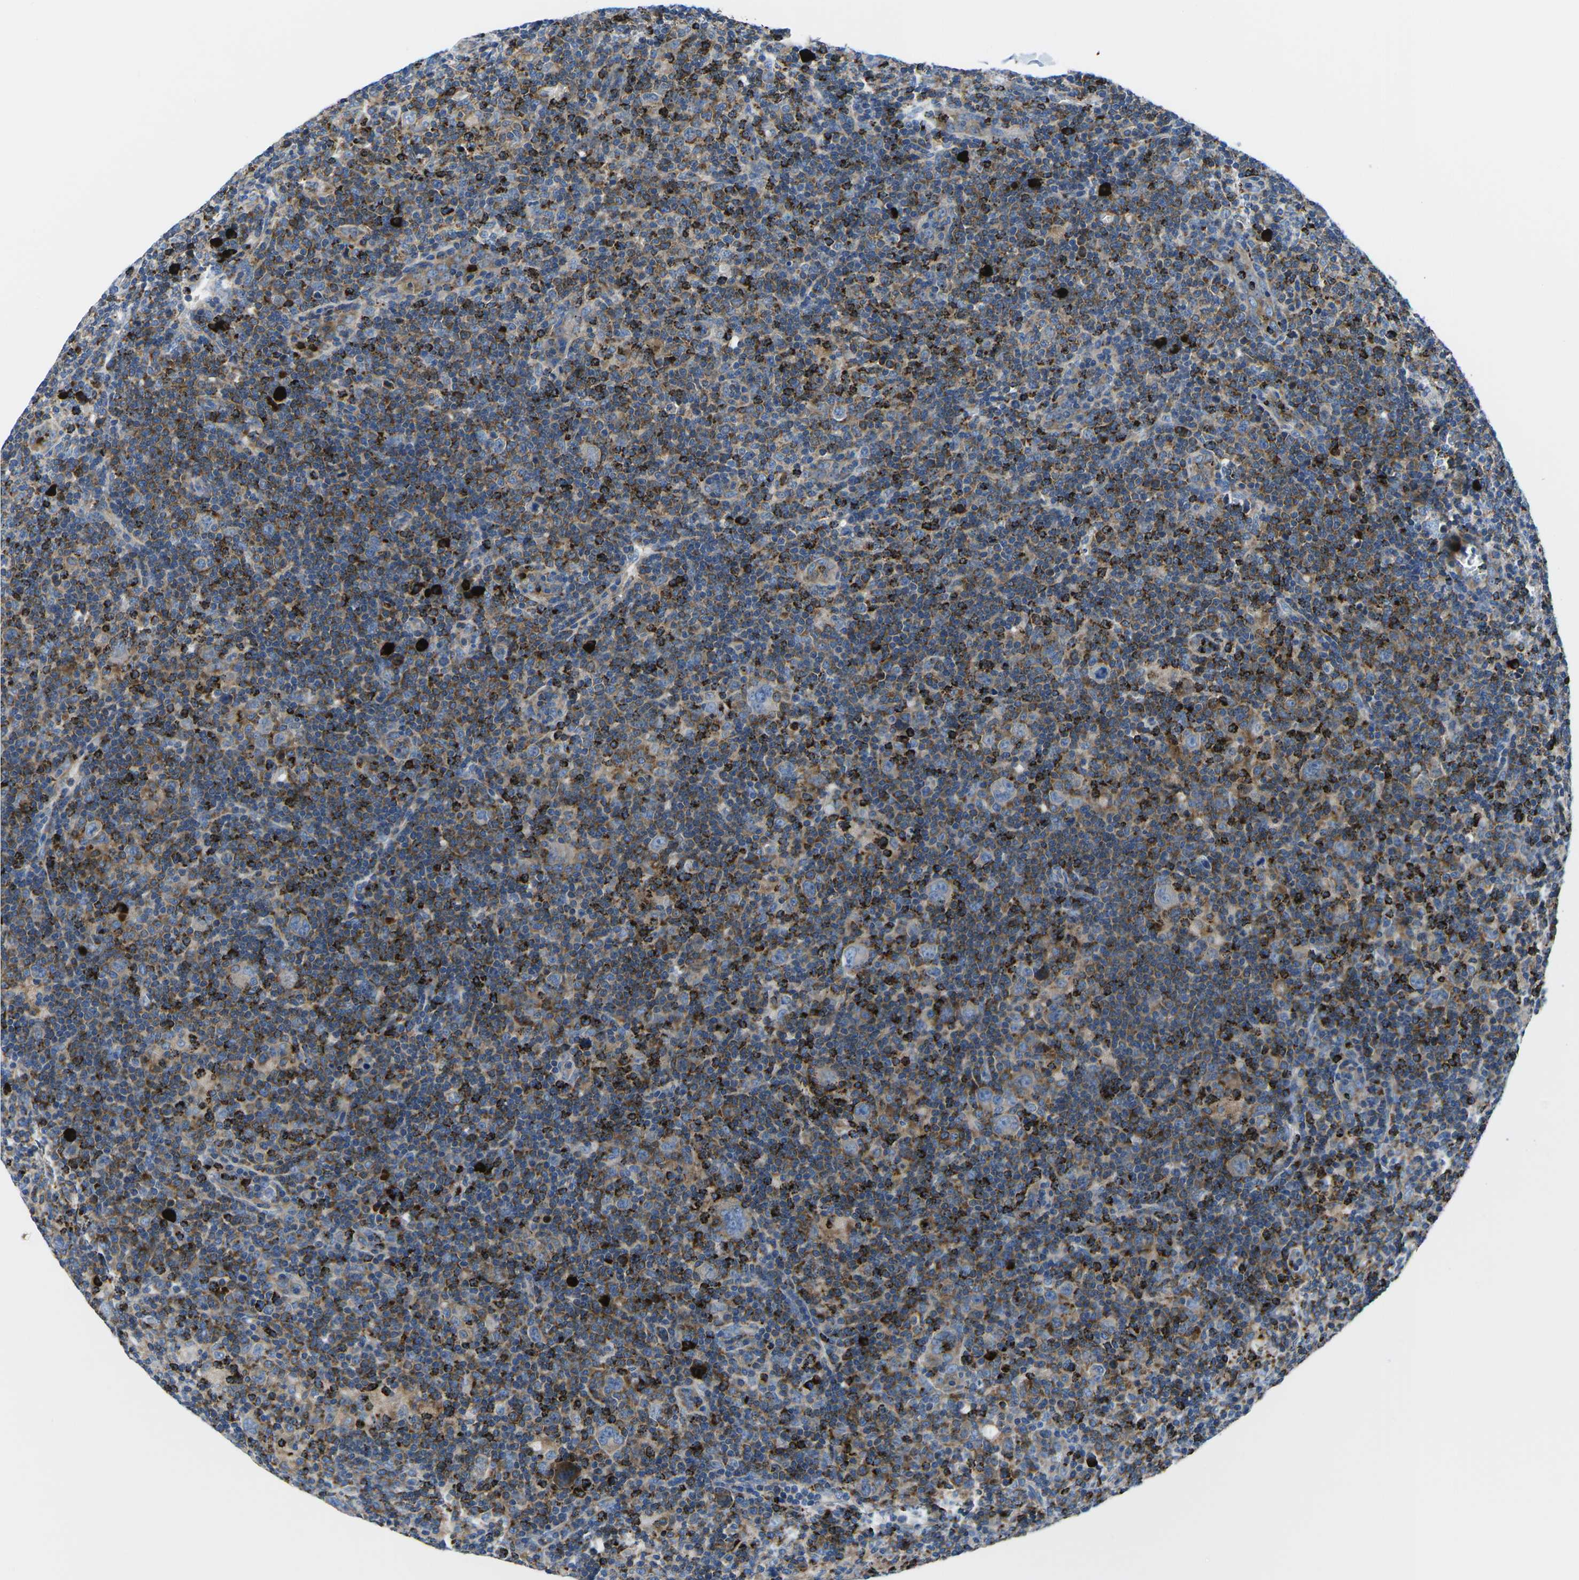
{"staining": {"intensity": "weak", "quantity": "25%-75%", "location": "cytoplasmic/membranous"}, "tissue": "lymphoma", "cell_type": "Tumor cells", "image_type": "cancer", "snomed": [{"axis": "morphology", "description": "Hodgkin's disease, NOS"}, {"axis": "topography", "description": "Lymph node"}], "caption": "Lymphoma stained for a protein (brown) shows weak cytoplasmic/membranous positive staining in approximately 25%-75% of tumor cells.", "gene": "MC4R", "patient": {"sex": "female", "age": 57}}